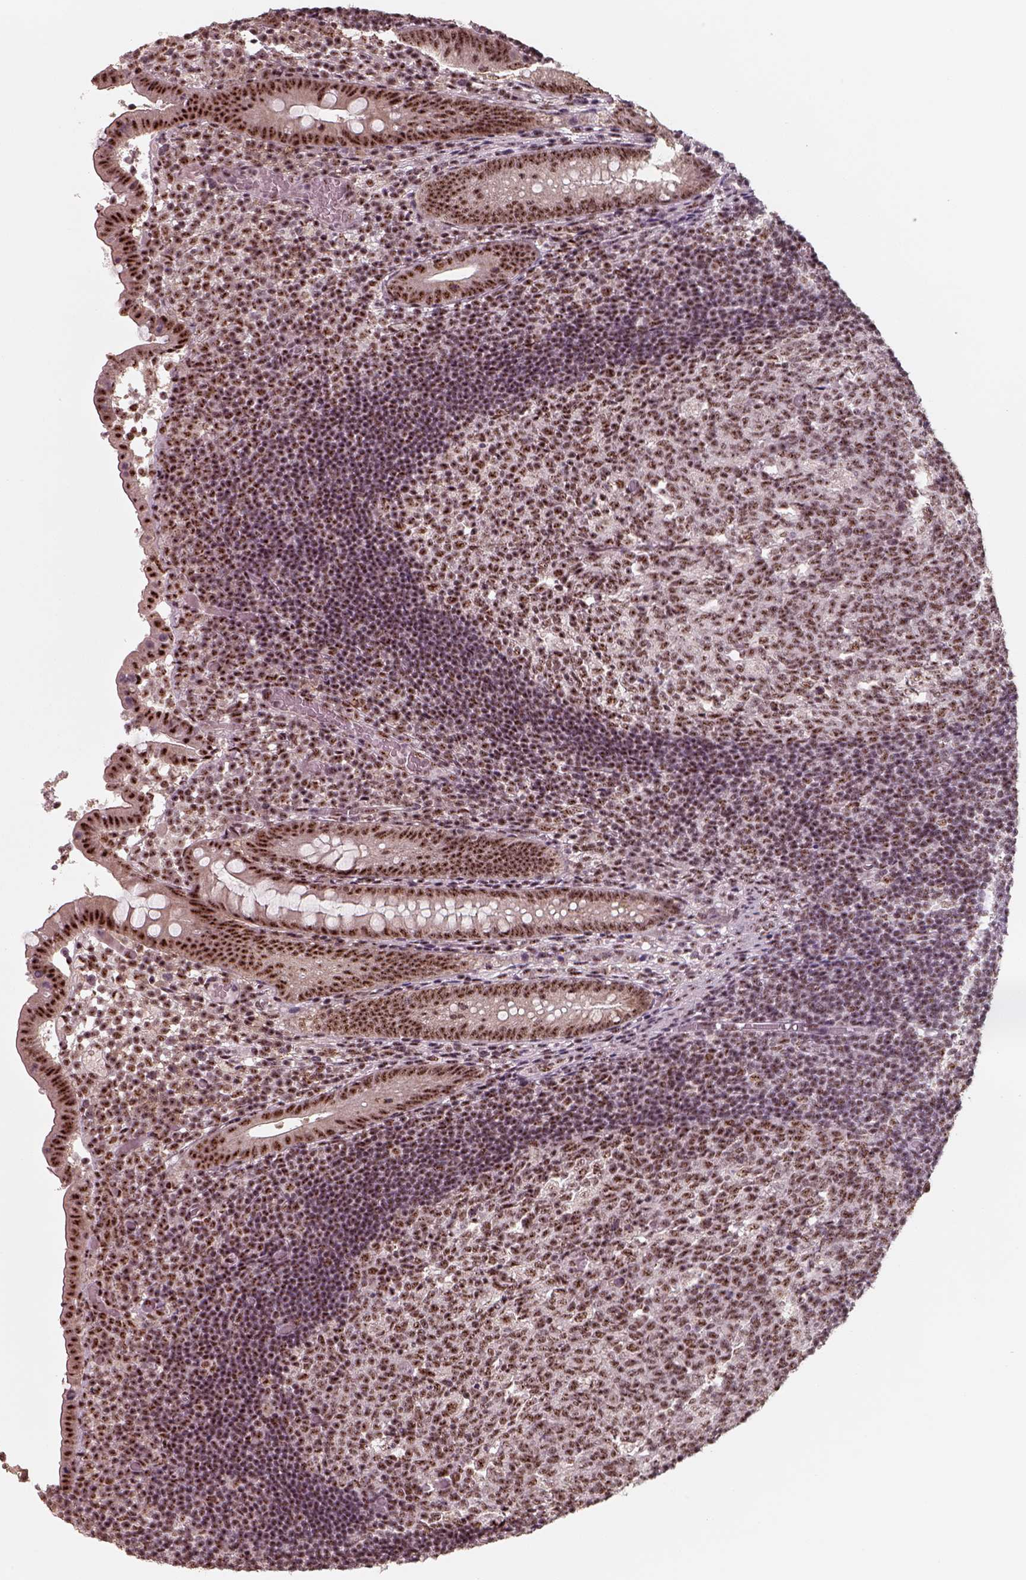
{"staining": {"intensity": "strong", "quantity": ">75%", "location": "nuclear"}, "tissue": "appendix", "cell_type": "Glandular cells", "image_type": "normal", "snomed": [{"axis": "morphology", "description": "Normal tissue, NOS"}, {"axis": "topography", "description": "Appendix"}], "caption": "Appendix stained for a protein shows strong nuclear positivity in glandular cells. The staining was performed using DAB to visualize the protein expression in brown, while the nuclei were stained in blue with hematoxylin (Magnification: 20x).", "gene": "ATXN7L3", "patient": {"sex": "female", "age": 32}}